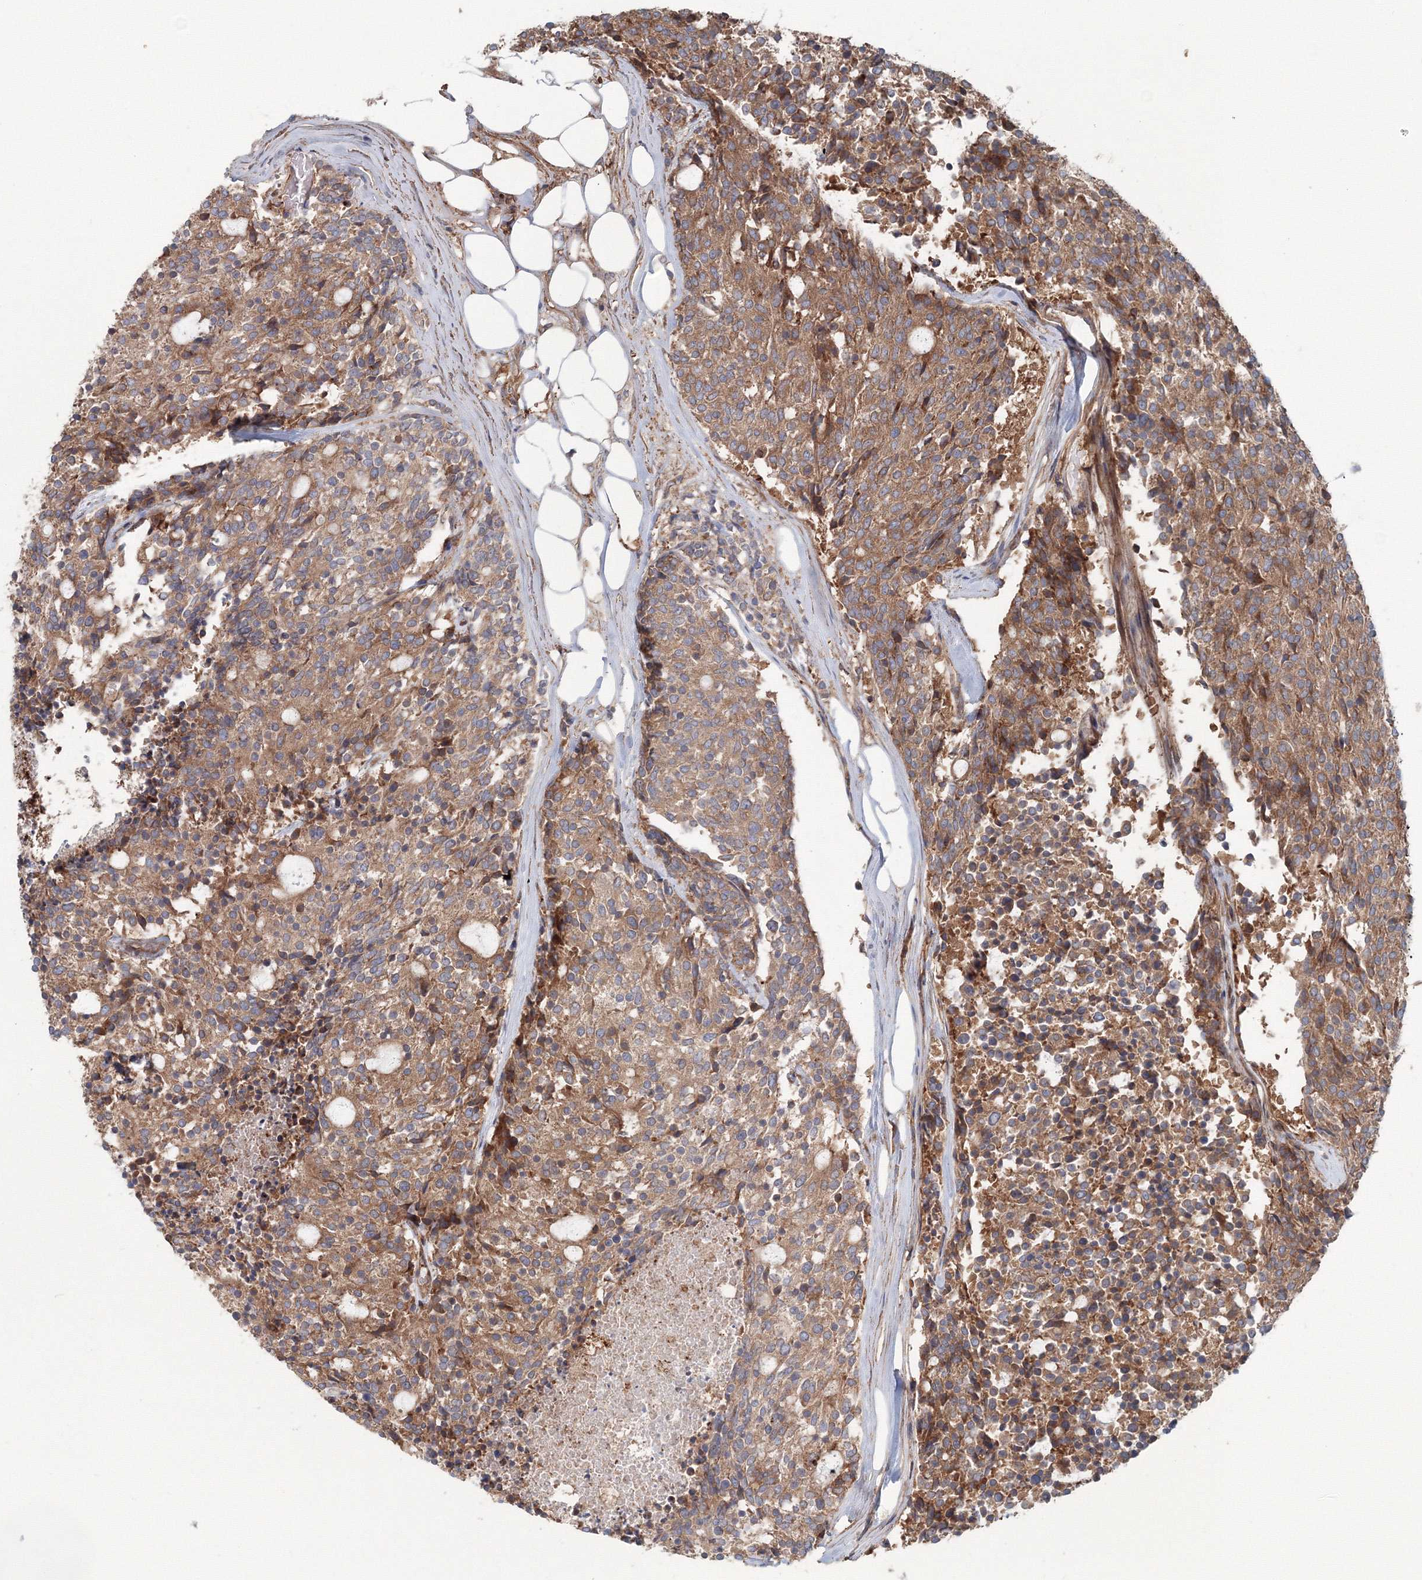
{"staining": {"intensity": "moderate", "quantity": ">75%", "location": "cytoplasmic/membranous"}, "tissue": "carcinoid", "cell_type": "Tumor cells", "image_type": "cancer", "snomed": [{"axis": "morphology", "description": "Carcinoid, malignant, NOS"}, {"axis": "topography", "description": "Pancreas"}], "caption": "Immunohistochemistry image of human carcinoid stained for a protein (brown), which shows medium levels of moderate cytoplasmic/membranous positivity in approximately >75% of tumor cells.", "gene": "EXOC1", "patient": {"sex": "female", "age": 54}}